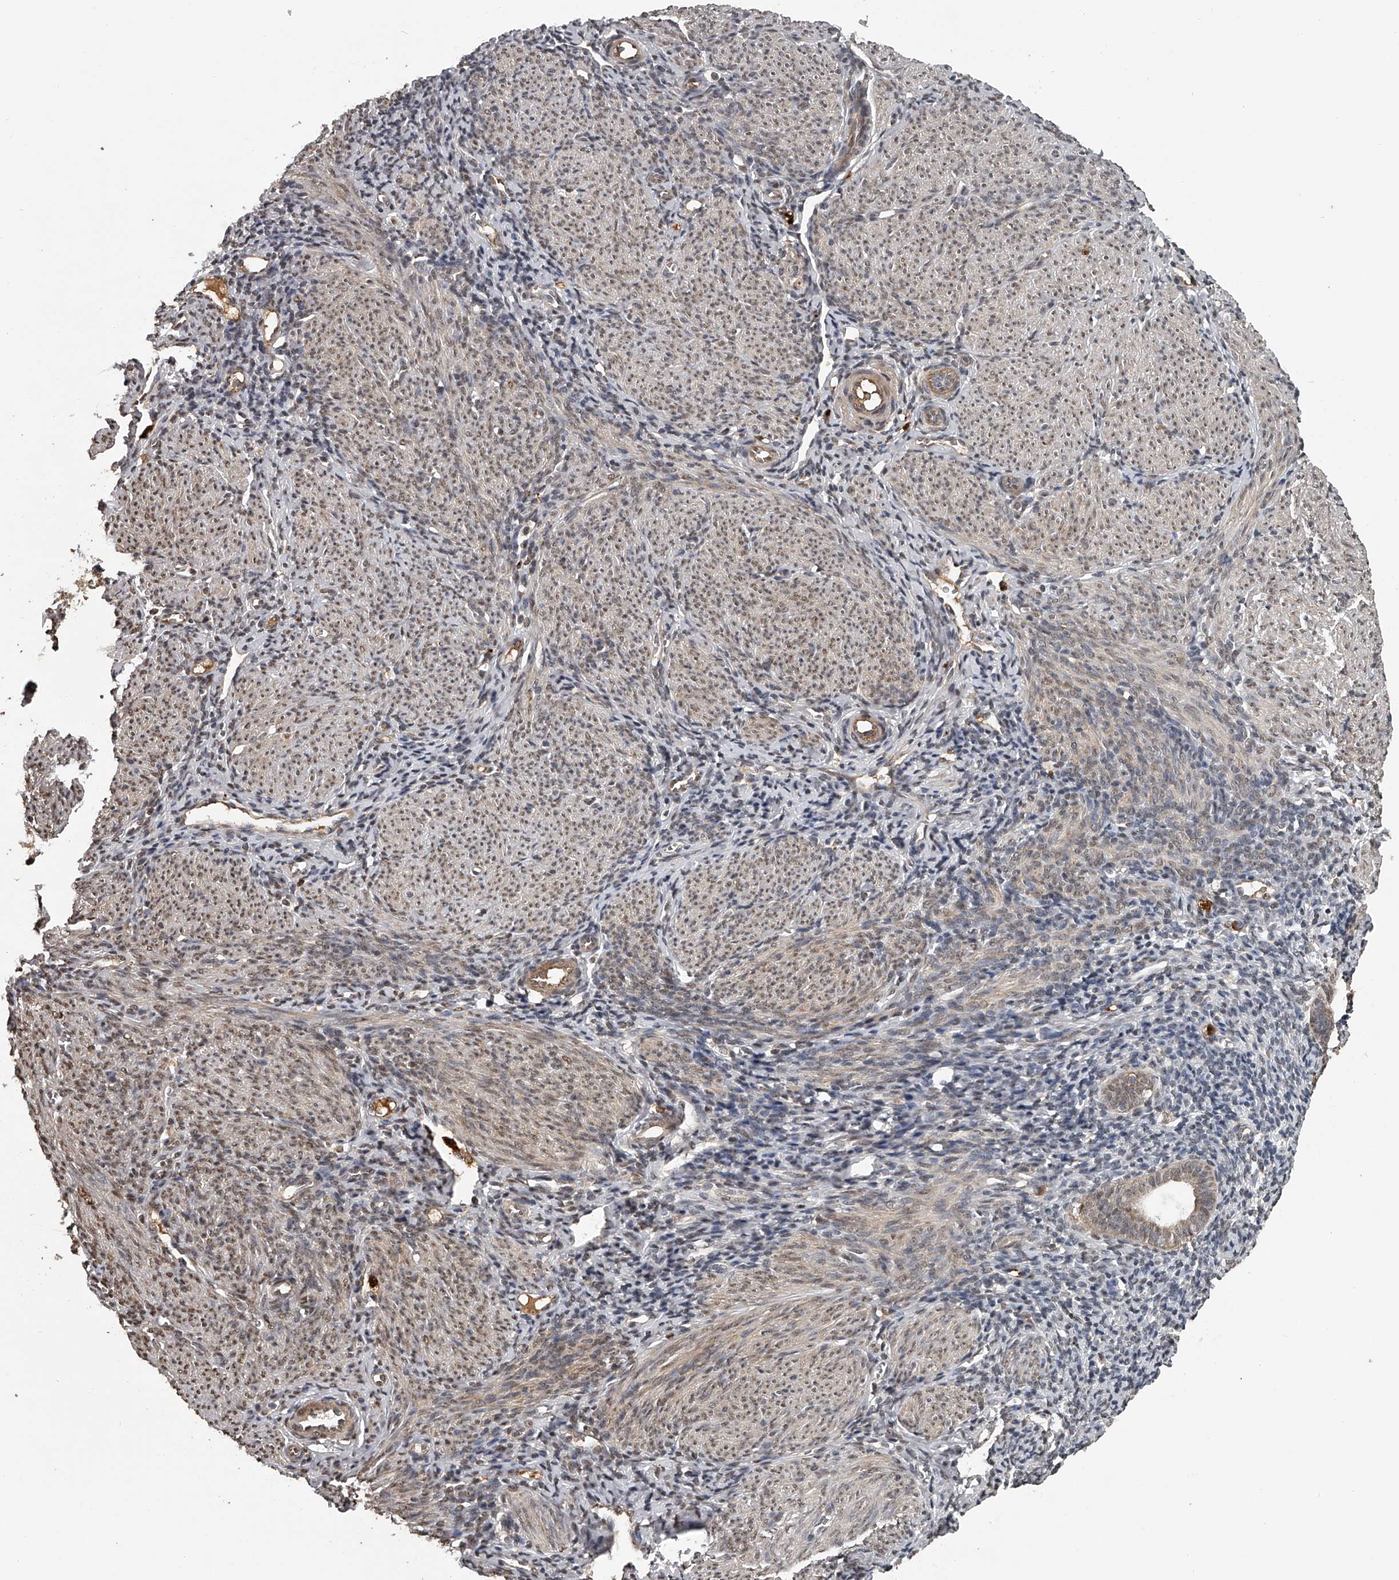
{"staining": {"intensity": "moderate", "quantity": "25%-75%", "location": "nuclear"}, "tissue": "endometrium", "cell_type": "Cells in endometrial stroma", "image_type": "normal", "snomed": [{"axis": "morphology", "description": "Normal tissue, NOS"}, {"axis": "morphology", "description": "Adenocarcinoma, NOS"}, {"axis": "topography", "description": "Endometrium"}], "caption": "Endometrium stained for a protein (brown) displays moderate nuclear positive positivity in about 25%-75% of cells in endometrial stroma.", "gene": "PLEKHG1", "patient": {"sex": "female", "age": 57}}